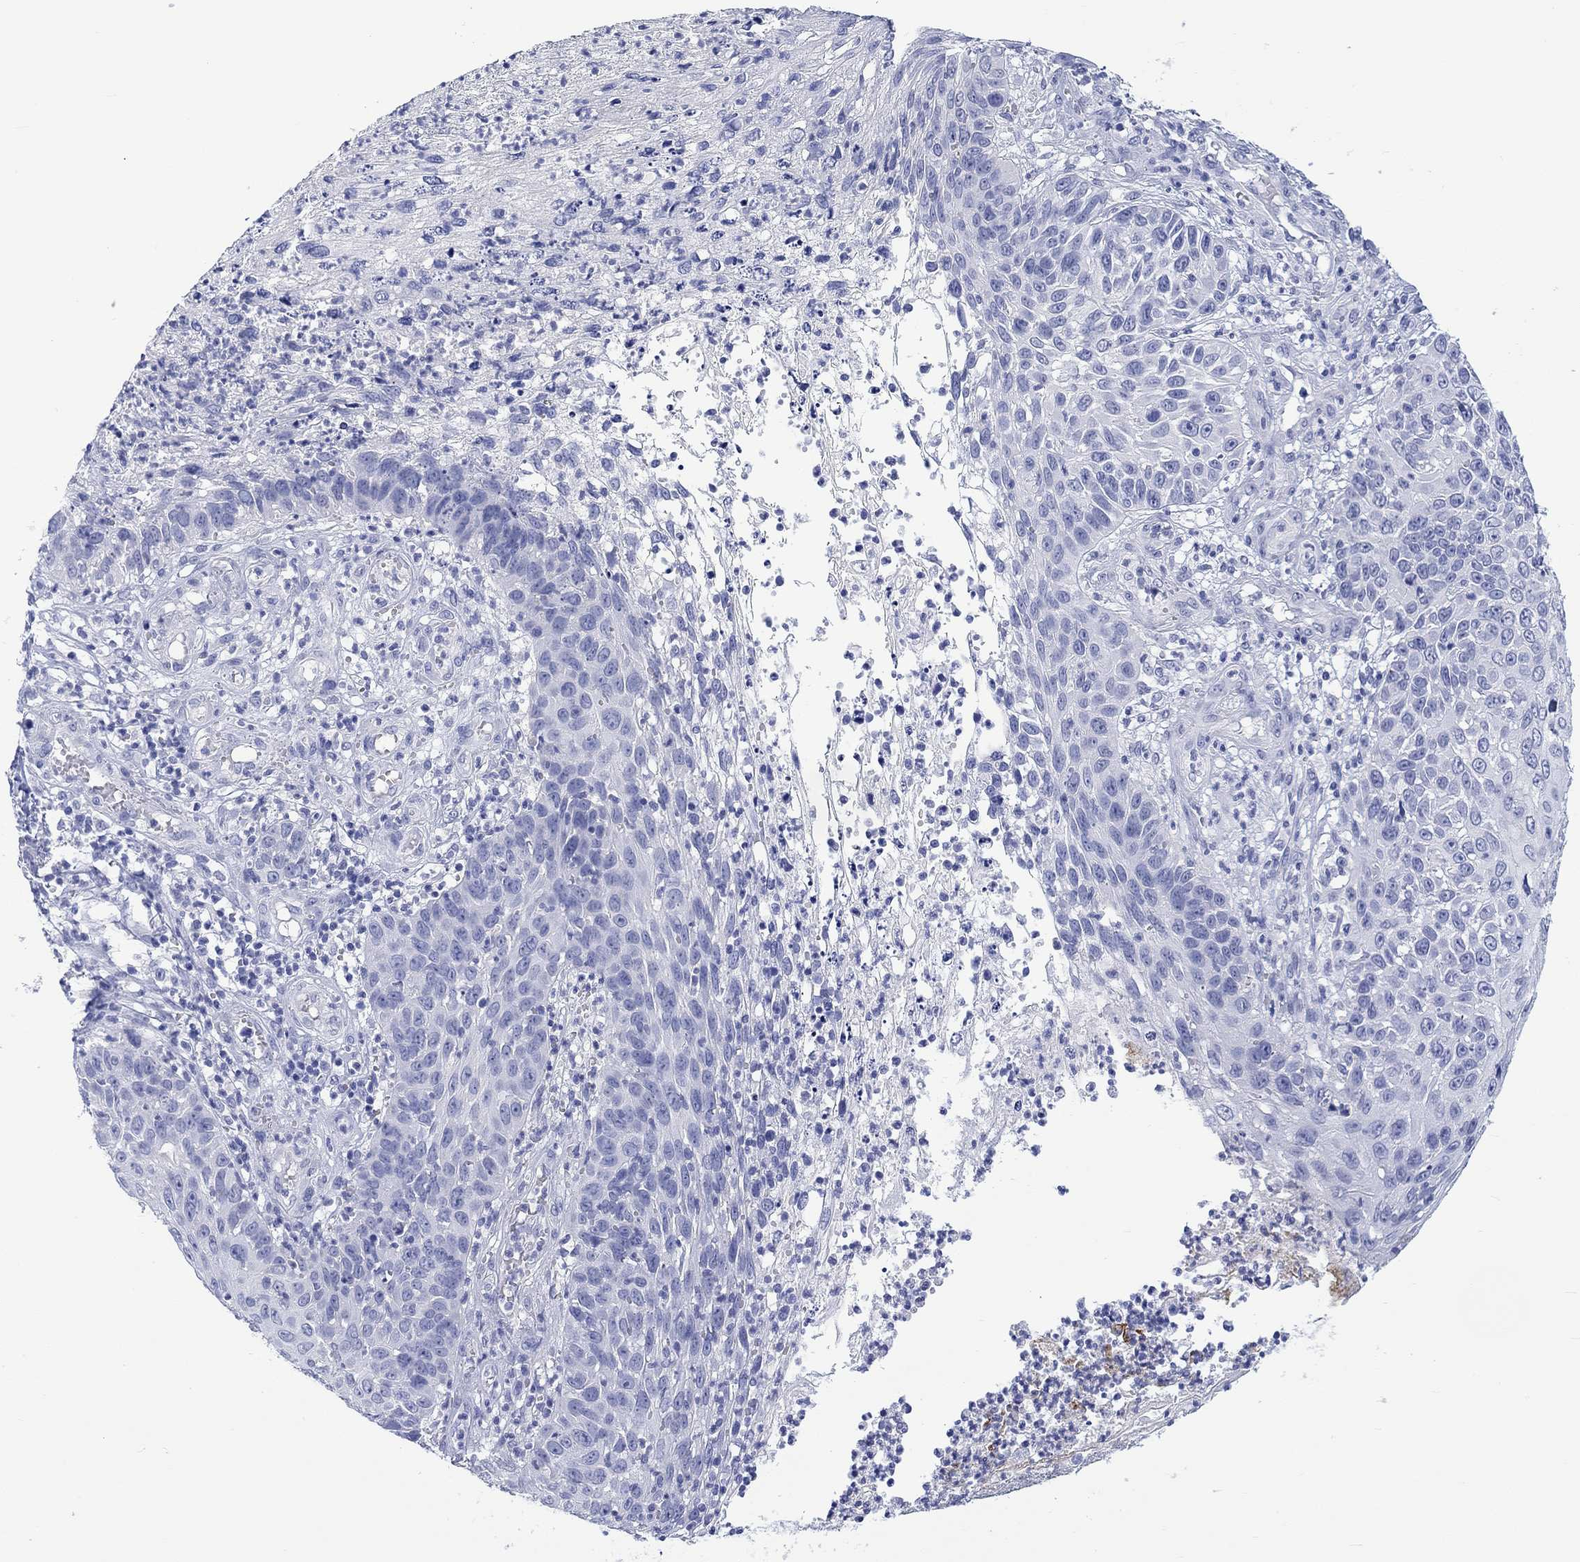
{"staining": {"intensity": "negative", "quantity": "none", "location": "none"}, "tissue": "skin cancer", "cell_type": "Tumor cells", "image_type": "cancer", "snomed": [{"axis": "morphology", "description": "Squamous cell carcinoma, NOS"}, {"axis": "topography", "description": "Skin"}], "caption": "IHC micrograph of human skin cancer (squamous cell carcinoma) stained for a protein (brown), which shows no expression in tumor cells.", "gene": "MSI1", "patient": {"sex": "male", "age": 92}}